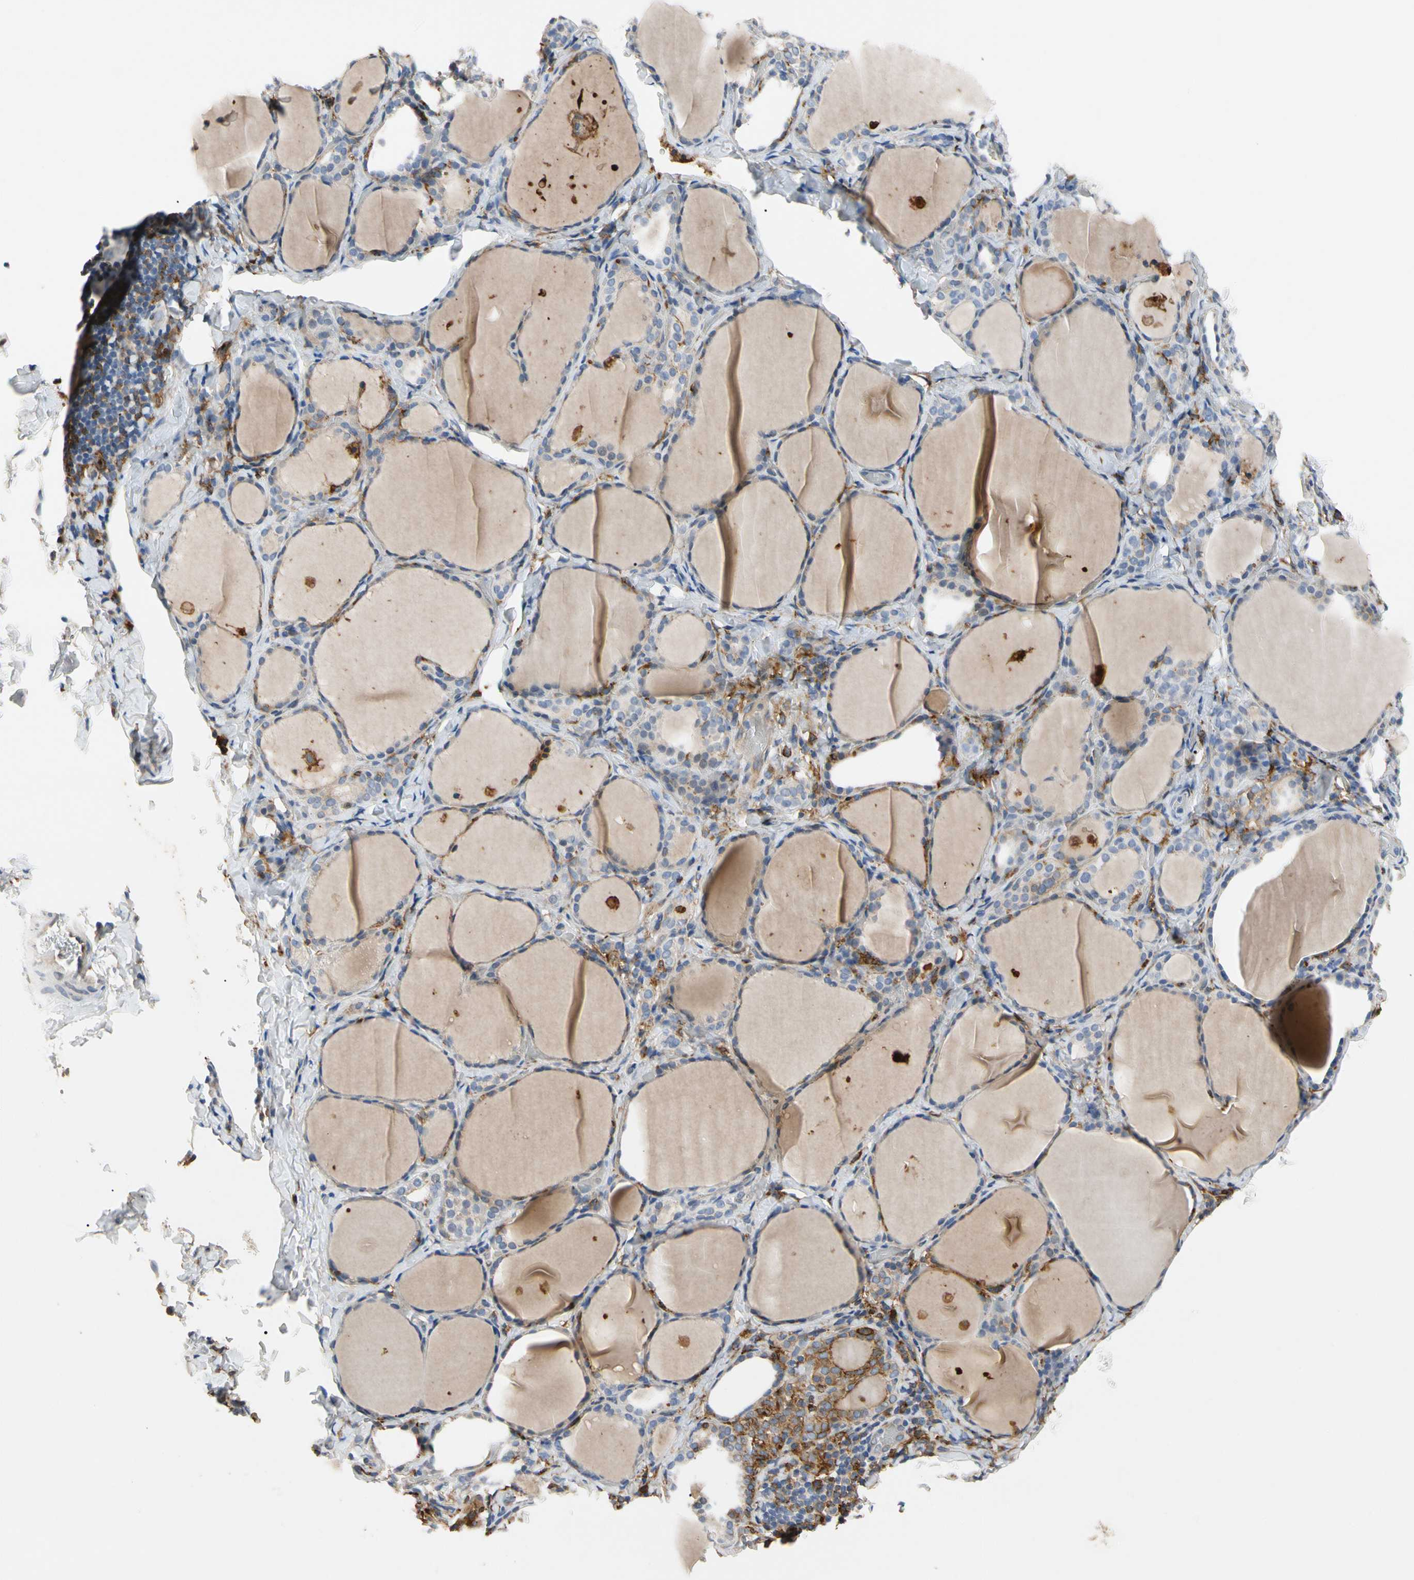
{"staining": {"intensity": "weak", "quantity": ">75%", "location": "cytoplasmic/membranous"}, "tissue": "thyroid gland", "cell_type": "Glandular cells", "image_type": "normal", "snomed": [{"axis": "morphology", "description": "Normal tissue, NOS"}, {"axis": "morphology", "description": "Papillary adenocarcinoma, NOS"}, {"axis": "topography", "description": "Thyroid gland"}], "caption": "Protein staining of normal thyroid gland exhibits weak cytoplasmic/membranous positivity in about >75% of glandular cells.", "gene": "GAS6", "patient": {"sex": "female", "age": 30}}